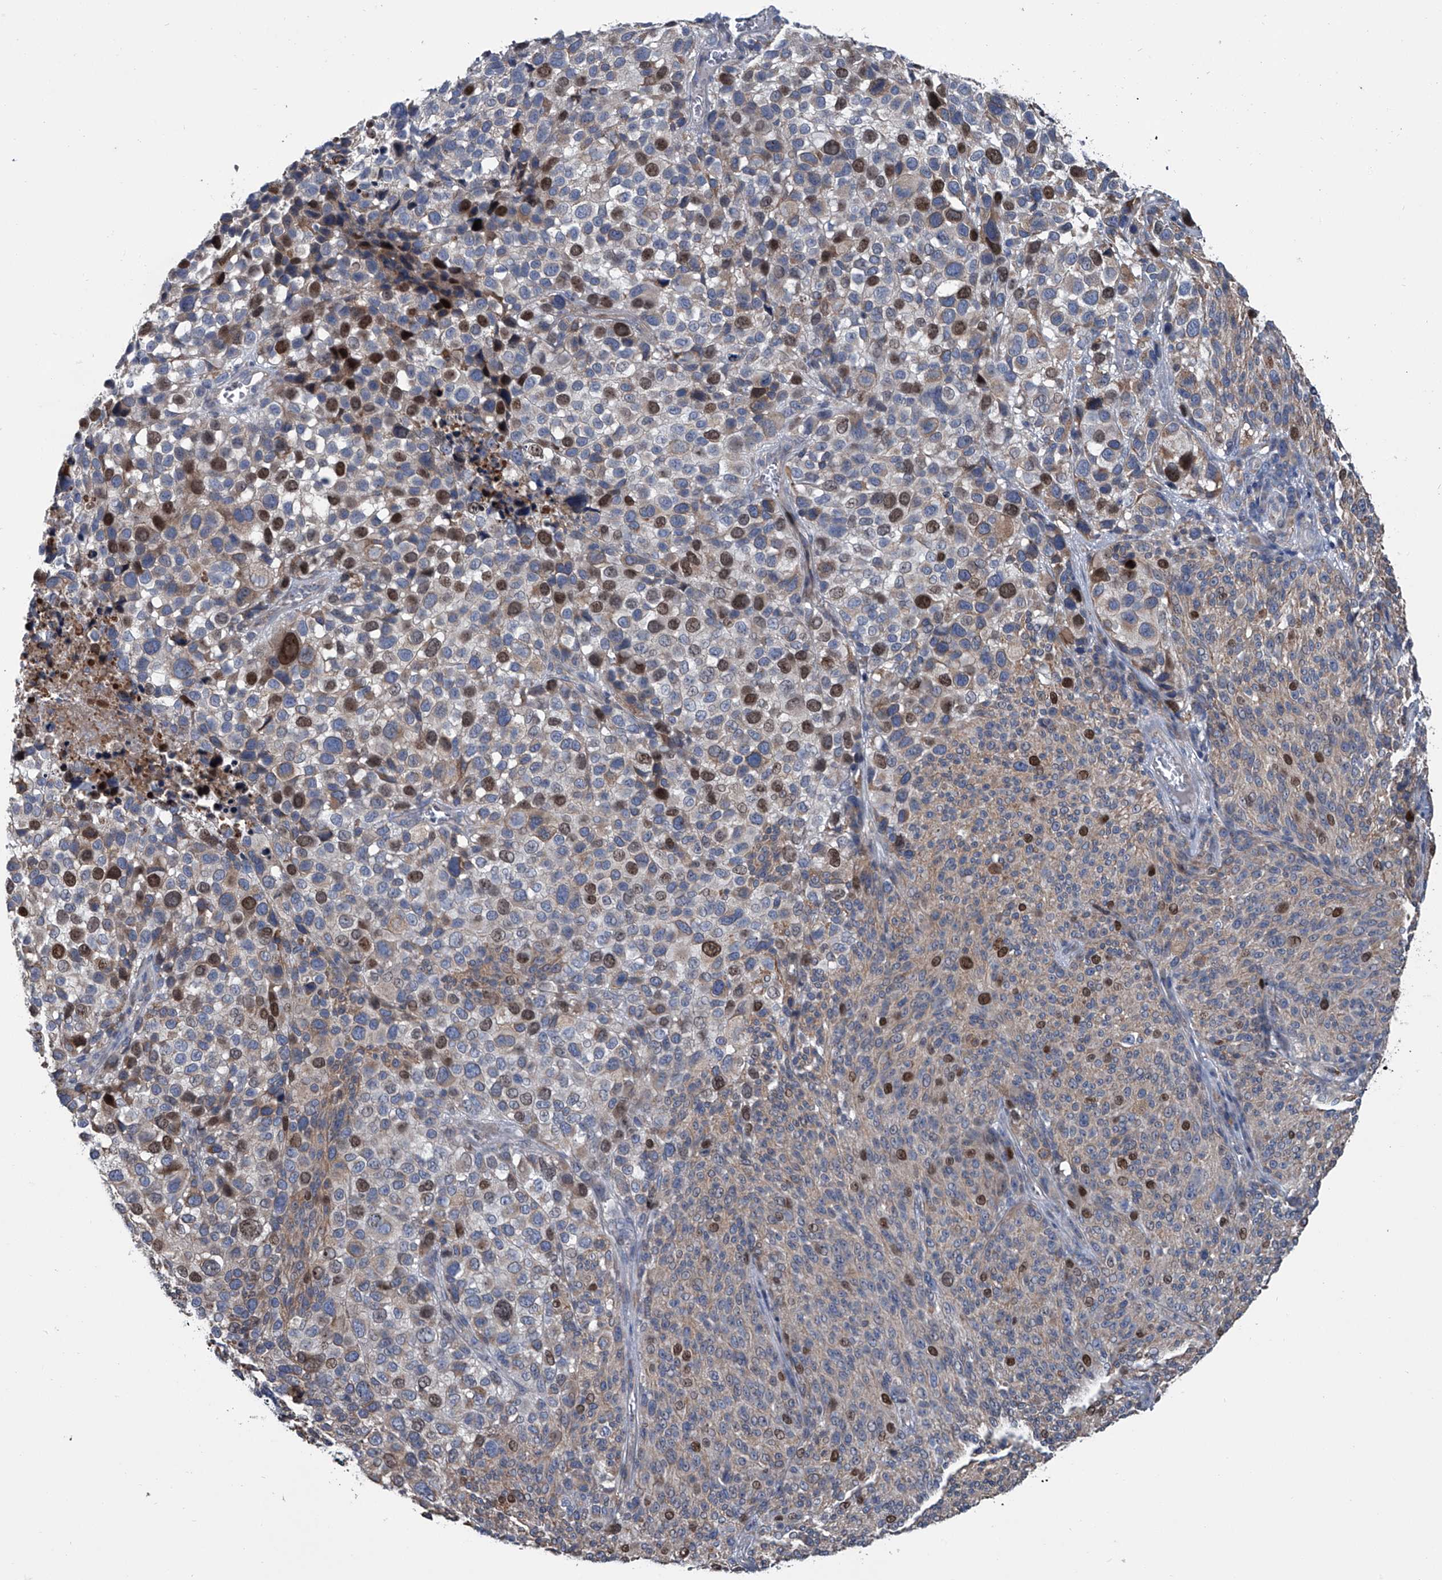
{"staining": {"intensity": "moderate", "quantity": "25%-75%", "location": "nuclear"}, "tissue": "melanoma", "cell_type": "Tumor cells", "image_type": "cancer", "snomed": [{"axis": "morphology", "description": "Malignant melanoma, NOS"}, {"axis": "topography", "description": "Skin of trunk"}], "caption": "Tumor cells exhibit medium levels of moderate nuclear staining in about 25%-75% of cells in human malignant melanoma.", "gene": "ABCG1", "patient": {"sex": "male", "age": 71}}